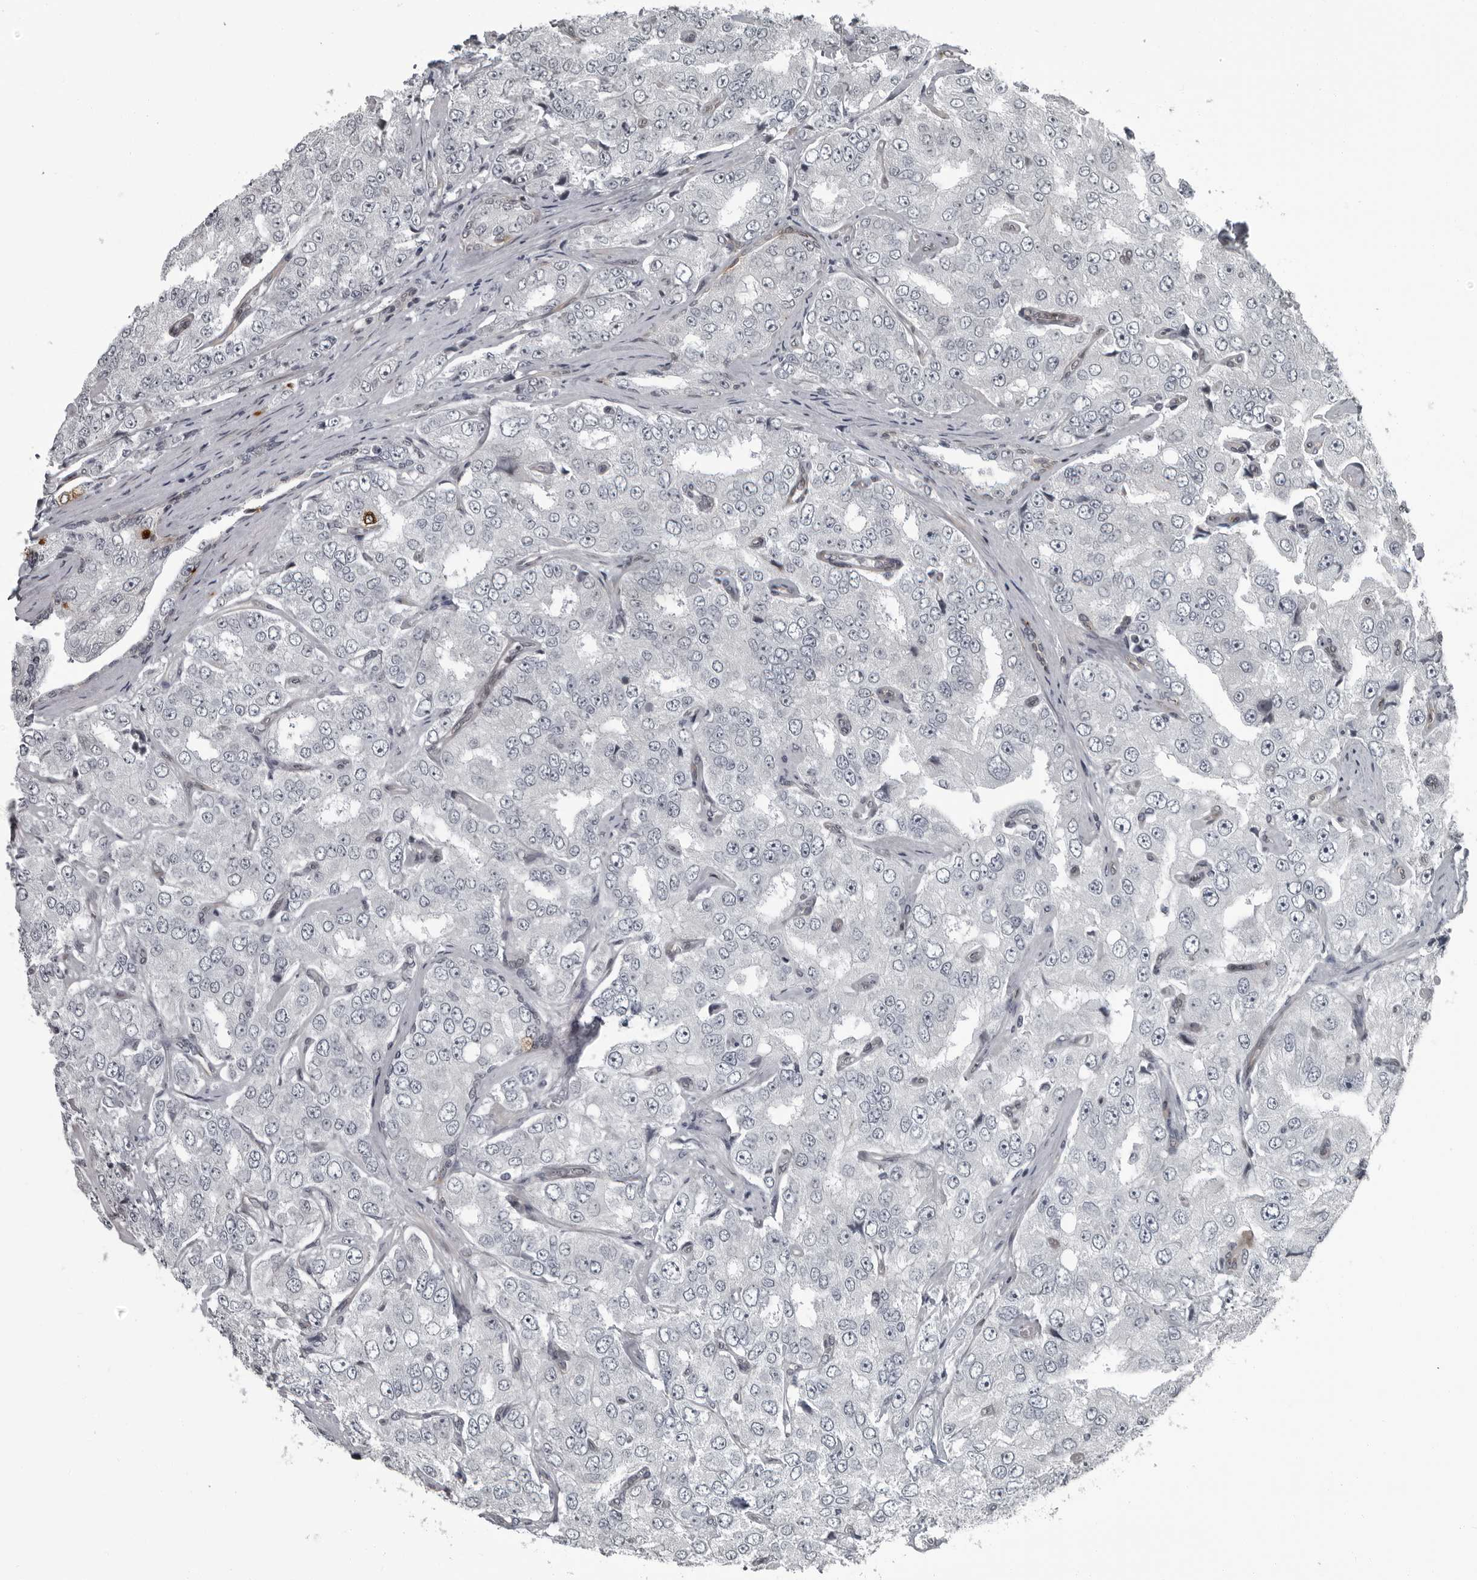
{"staining": {"intensity": "negative", "quantity": "none", "location": "none"}, "tissue": "prostate cancer", "cell_type": "Tumor cells", "image_type": "cancer", "snomed": [{"axis": "morphology", "description": "Adenocarcinoma, High grade"}, {"axis": "topography", "description": "Prostate"}], "caption": "Immunohistochemical staining of adenocarcinoma (high-grade) (prostate) reveals no significant staining in tumor cells.", "gene": "FAM102B", "patient": {"sex": "male", "age": 58}}